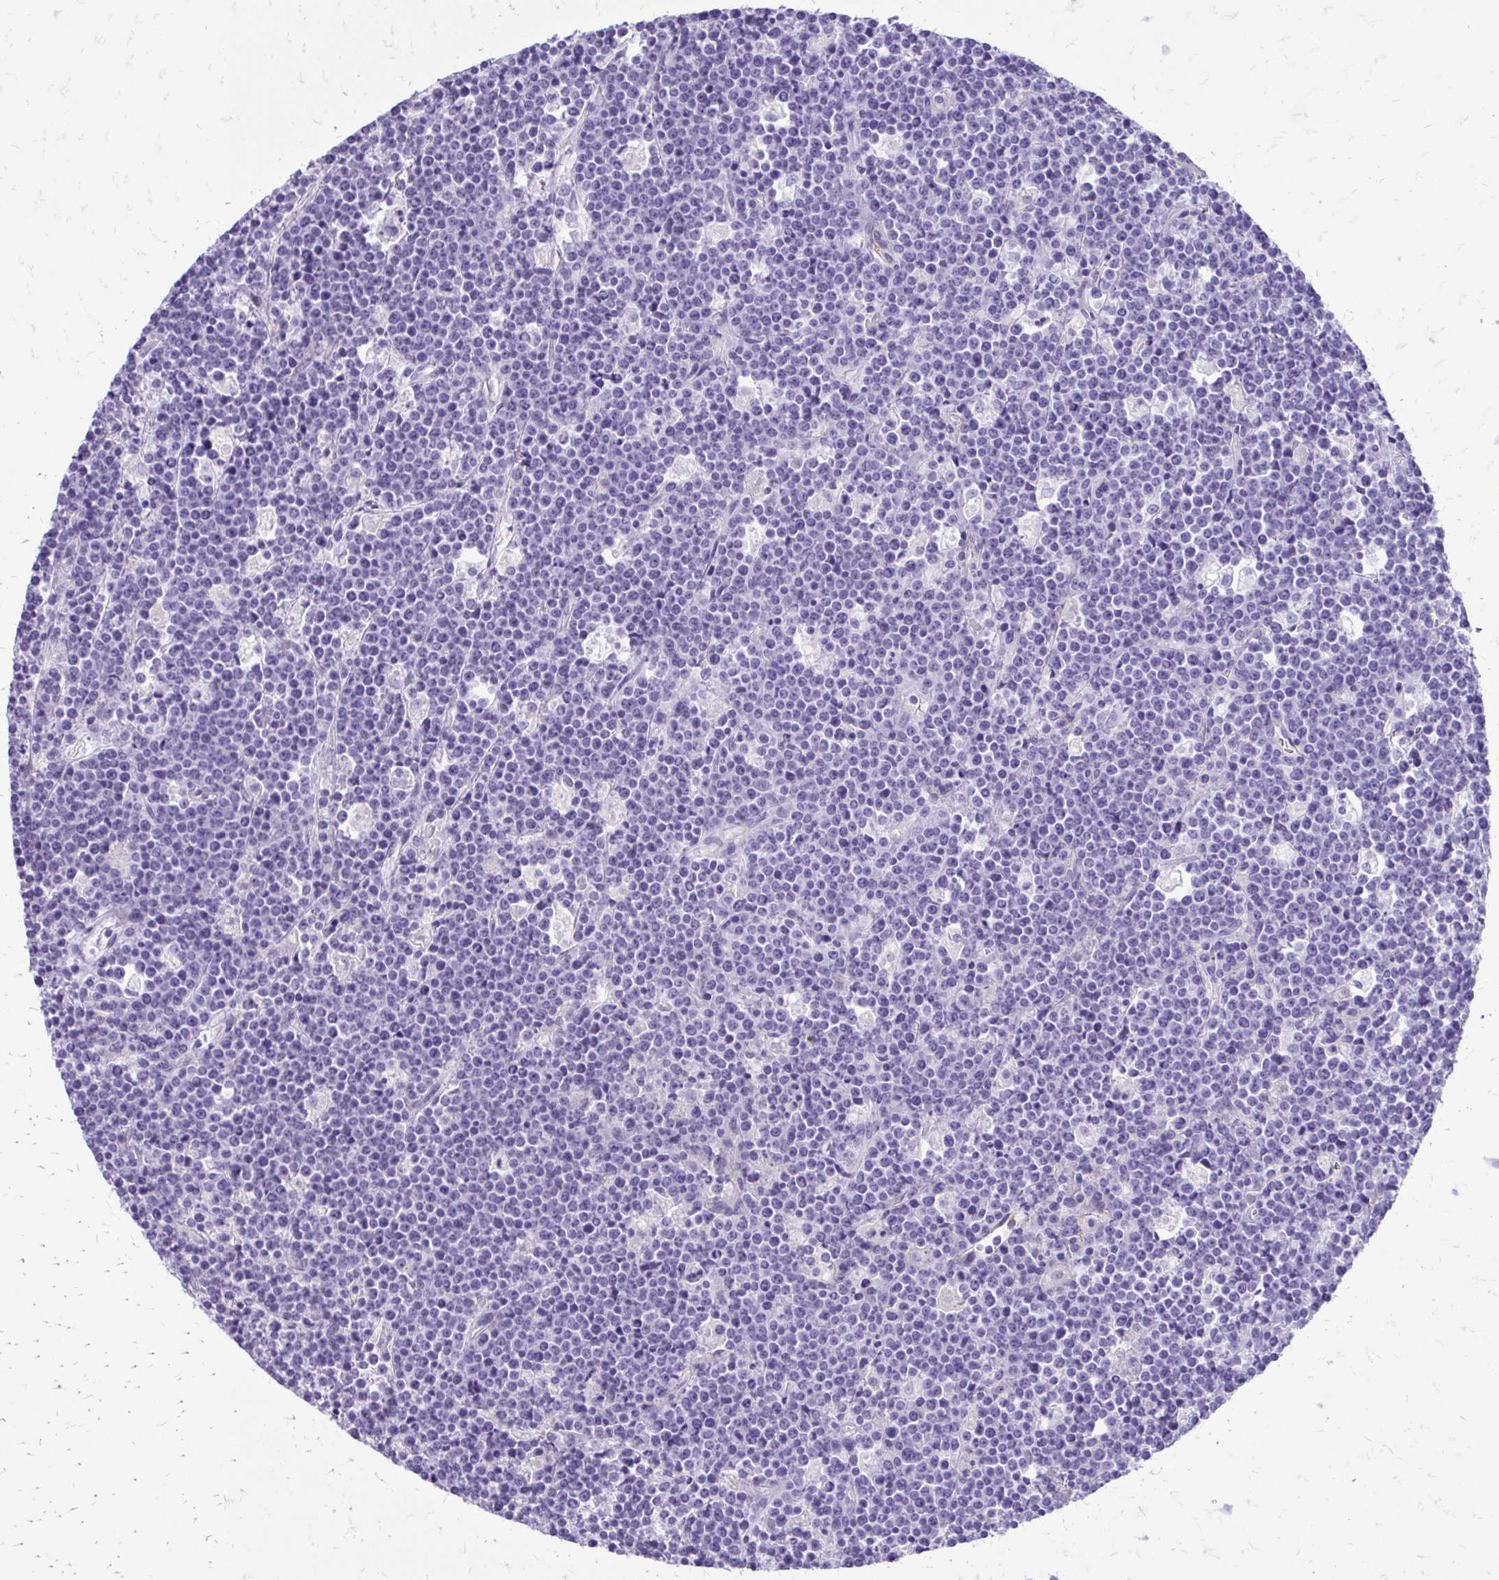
{"staining": {"intensity": "negative", "quantity": "none", "location": "none"}, "tissue": "lymphoma", "cell_type": "Tumor cells", "image_type": "cancer", "snomed": [{"axis": "morphology", "description": "Malignant lymphoma, non-Hodgkin's type, High grade"}, {"axis": "topography", "description": "Ovary"}], "caption": "Immunohistochemistry image of lymphoma stained for a protein (brown), which demonstrates no positivity in tumor cells.", "gene": "SIGLEC11", "patient": {"sex": "female", "age": 56}}